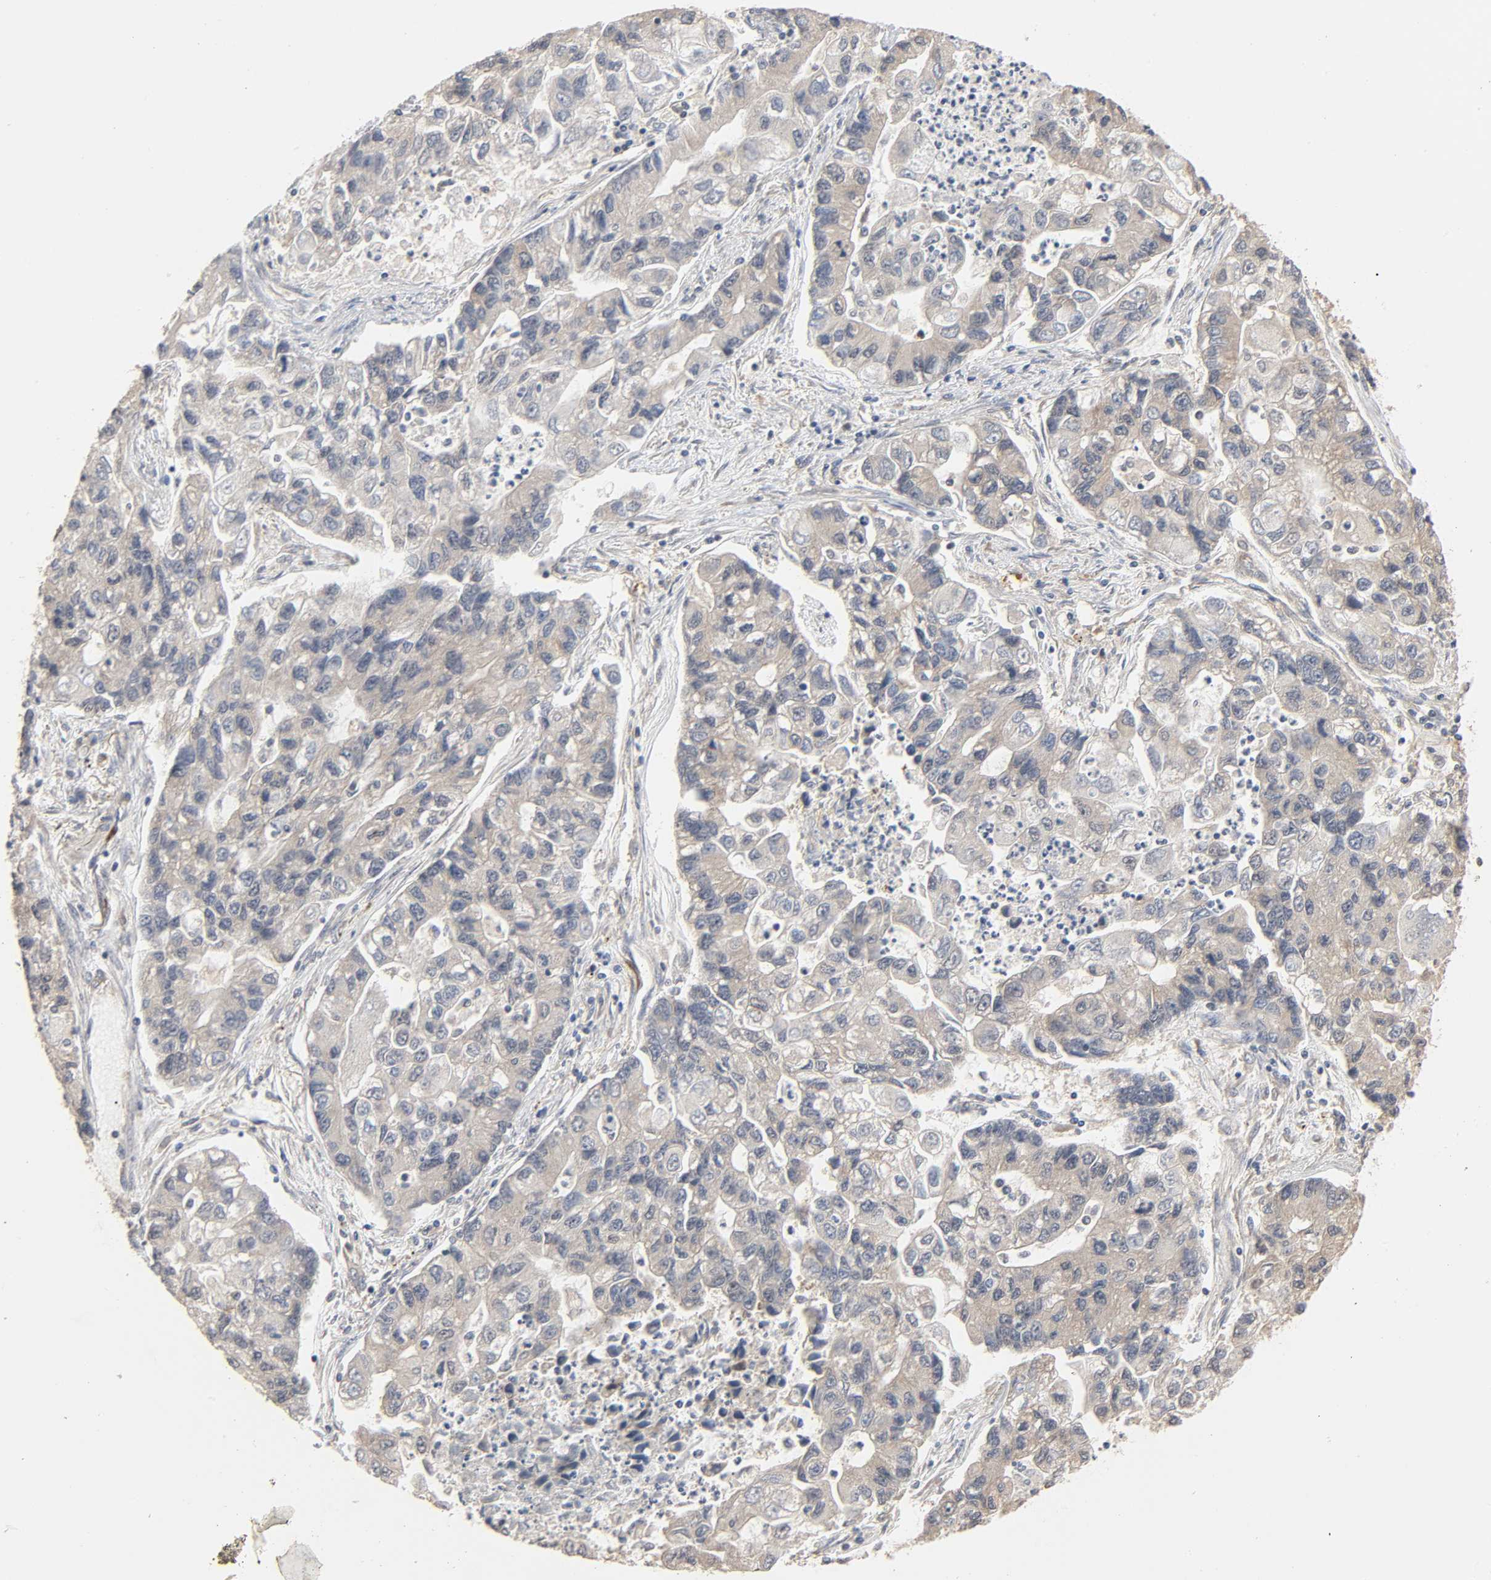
{"staining": {"intensity": "weak", "quantity": "25%-75%", "location": "cytoplasmic/membranous"}, "tissue": "lung cancer", "cell_type": "Tumor cells", "image_type": "cancer", "snomed": [{"axis": "morphology", "description": "Adenocarcinoma, NOS"}, {"axis": "topography", "description": "Lung"}], "caption": "IHC of lung cancer (adenocarcinoma) reveals low levels of weak cytoplasmic/membranous positivity in approximately 25%-75% of tumor cells. Immunohistochemistry (ihc) stains the protein in brown and the nuclei are stained blue.", "gene": "NEMF", "patient": {"sex": "female", "age": 51}}